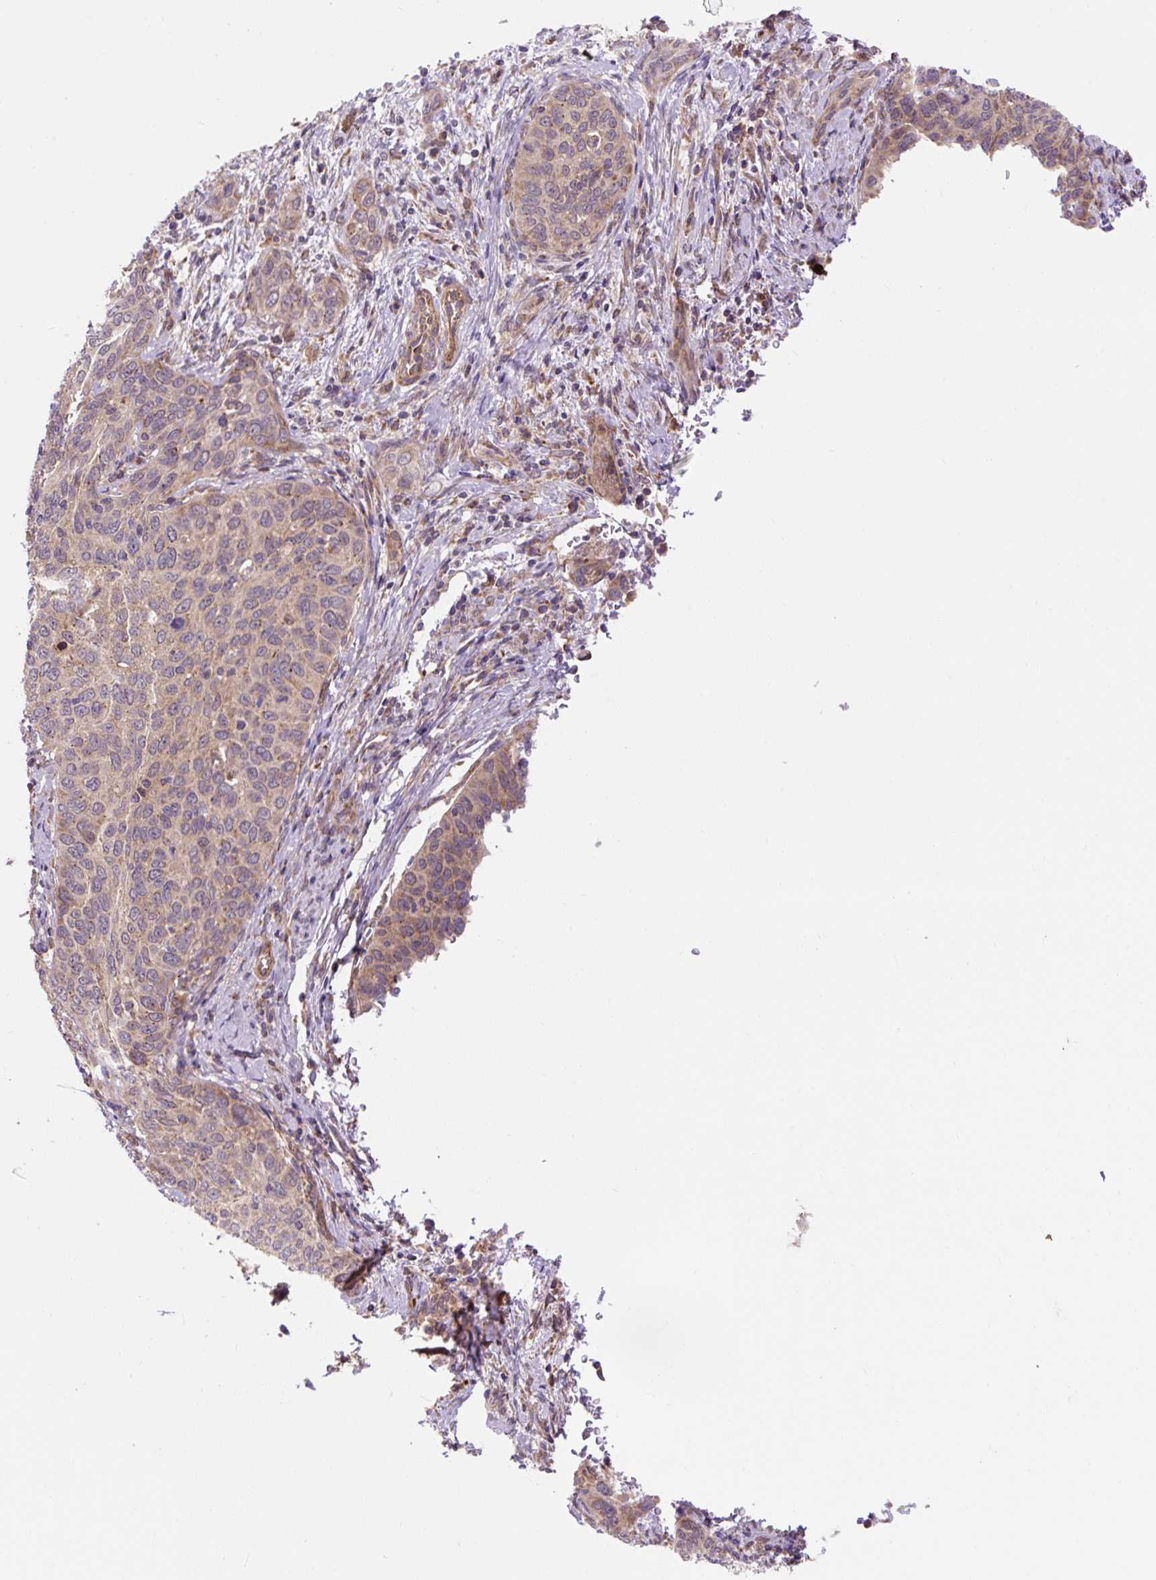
{"staining": {"intensity": "weak", "quantity": ">75%", "location": "cytoplasmic/membranous"}, "tissue": "cervical cancer", "cell_type": "Tumor cells", "image_type": "cancer", "snomed": [{"axis": "morphology", "description": "Squamous cell carcinoma, NOS"}, {"axis": "topography", "description": "Cervix"}], "caption": "Cervical cancer (squamous cell carcinoma) stained with a brown dye exhibits weak cytoplasmic/membranous positive staining in approximately >75% of tumor cells.", "gene": "TRIAP1", "patient": {"sex": "female", "age": 60}}